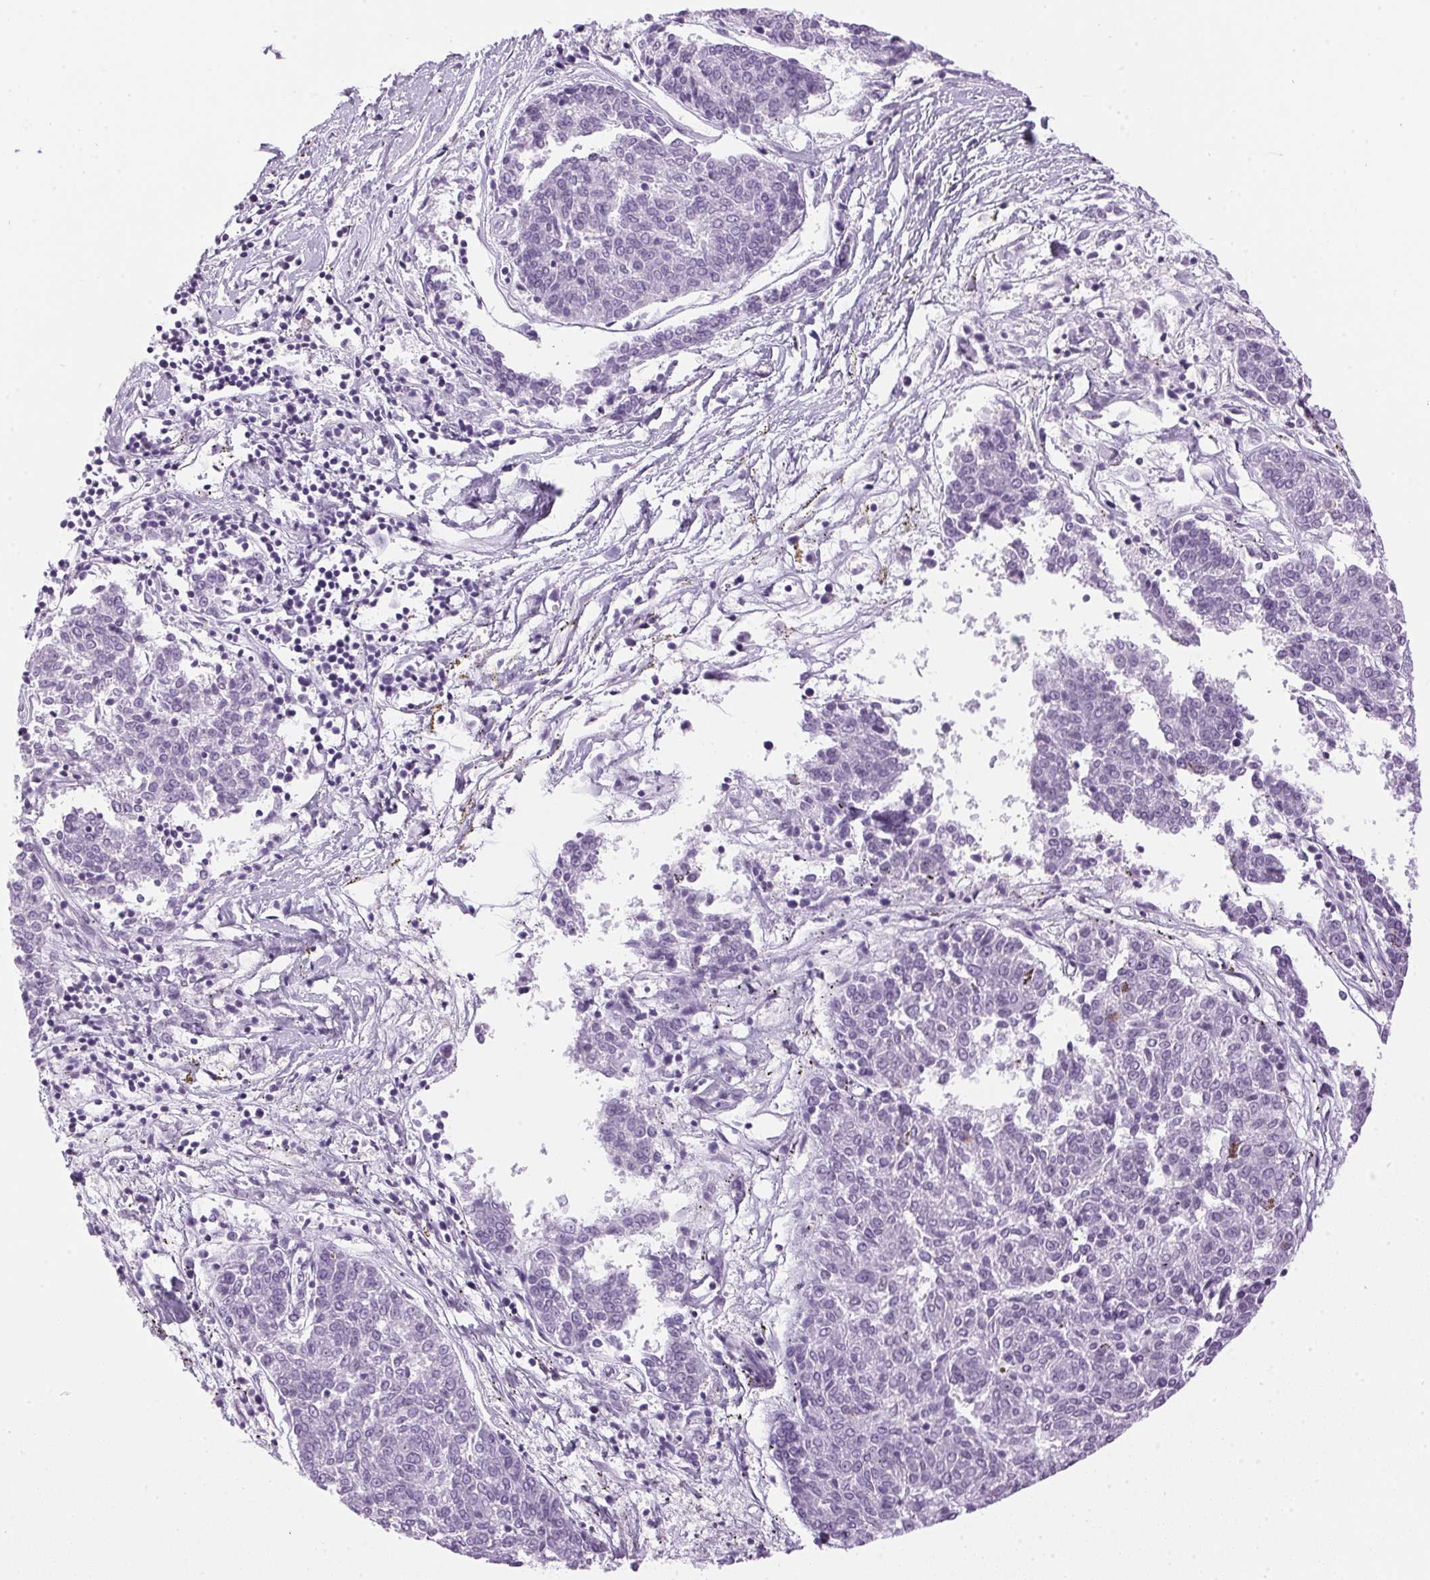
{"staining": {"intensity": "negative", "quantity": "none", "location": "none"}, "tissue": "melanoma", "cell_type": "Tumor cells", "image_type": "cancer", "snomed": [{"axis": "morphology", "description": "Malignant melanoma, NOS"}, {"axis": "topography", "description": "Skin"}], "caption": "Image shows no significant protein staining in tumor cells of melanoma.", "gene": "SP7", "patient": {"sex": "female", "age": 72}}